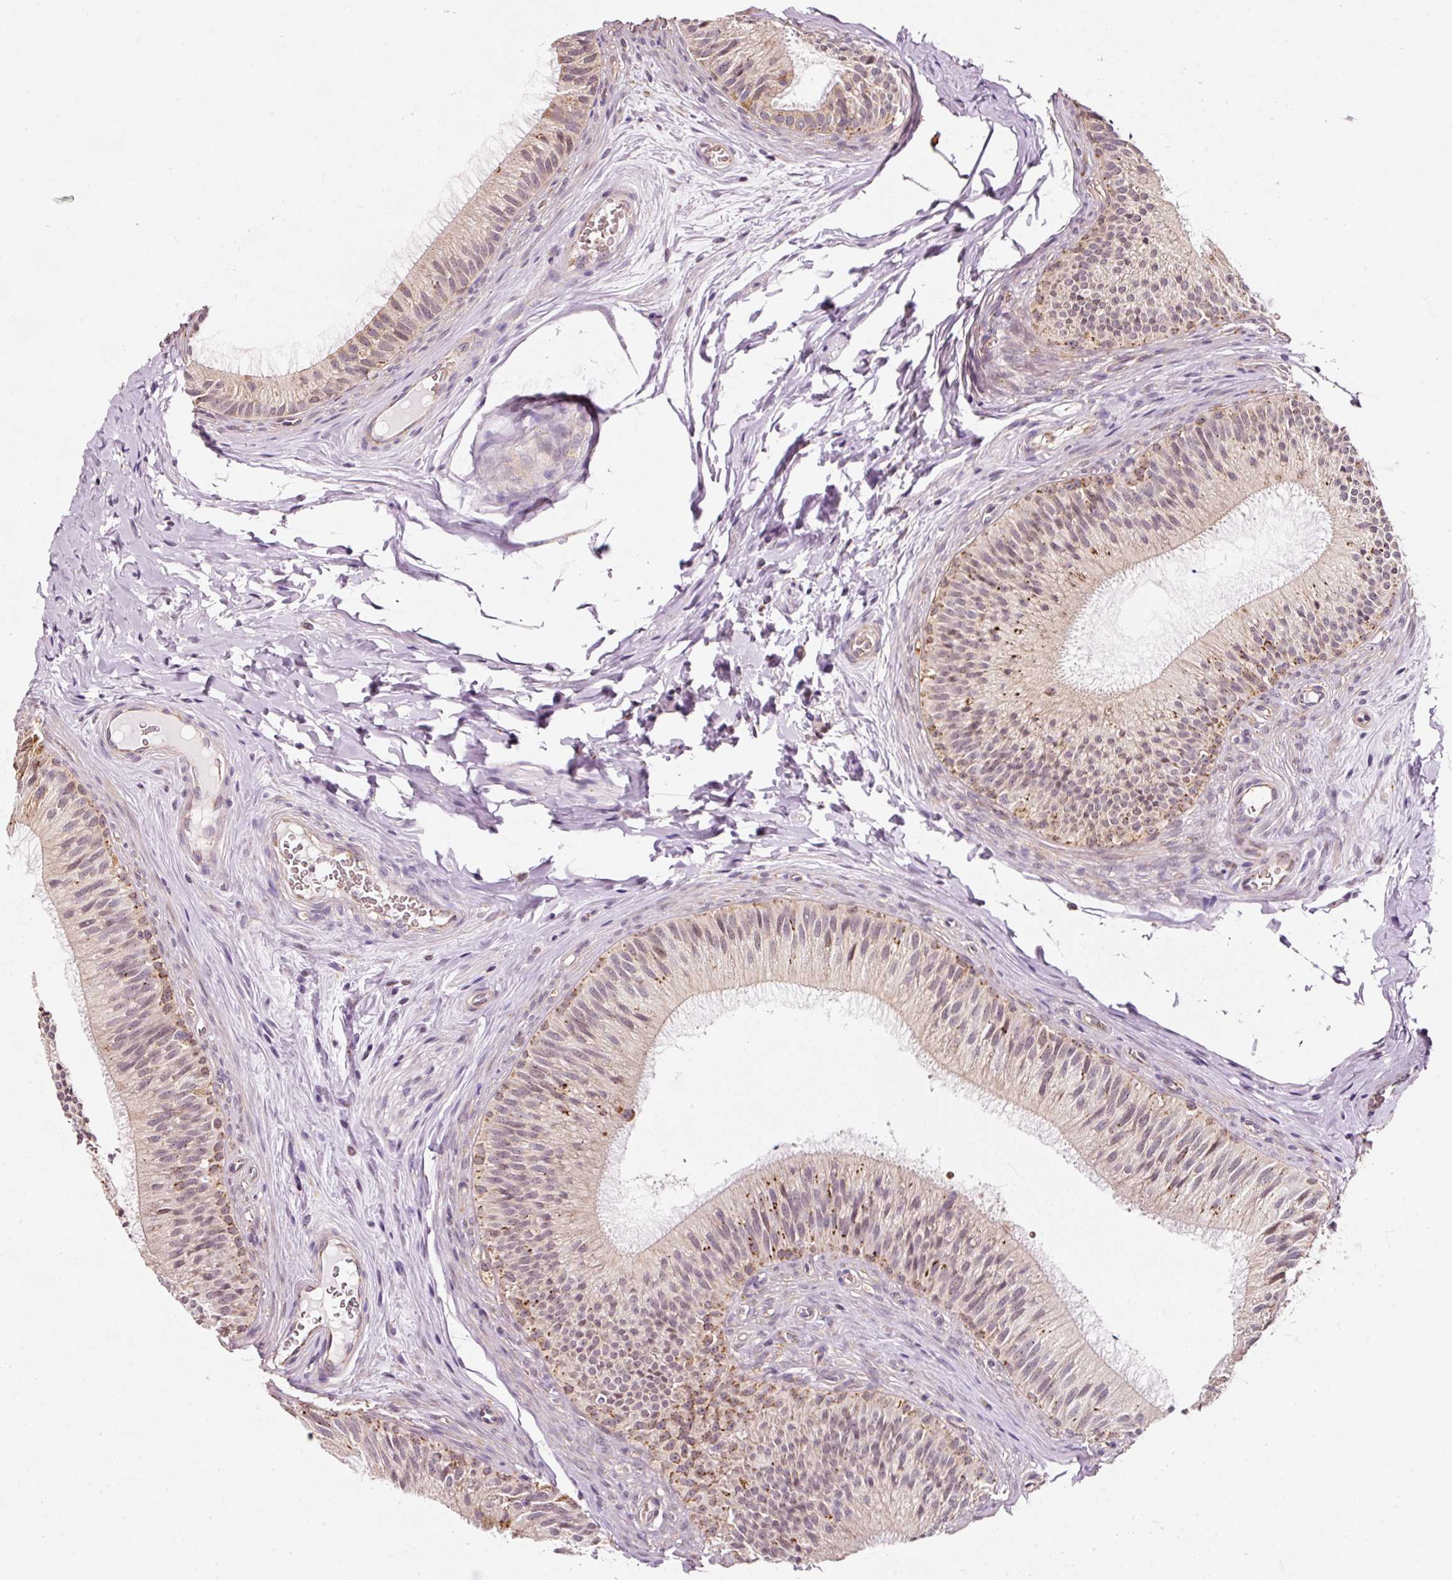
{"staining": {"intensity": "strong", "quantity": "<25%", "location": "cytoplasmic/membranous"}, "tissue": "epididymis", "cell_type": "Glandular cells", "image_type": "normal", "snomed": [{"axis": "morphology", "description": "Normal tissue, NOS"}, {"axis": "topography", "description": "Epididymis"}], "caption": "High-power microscopy captured an immunohistochemistry (IHC) photomicrograph of benign epididymis, revealing strong cytoplasmic/membranous expression in approximately <25% of glandular cells.", "gene": "ZNF460", "patient": {"sex": "male", "age": 24}}